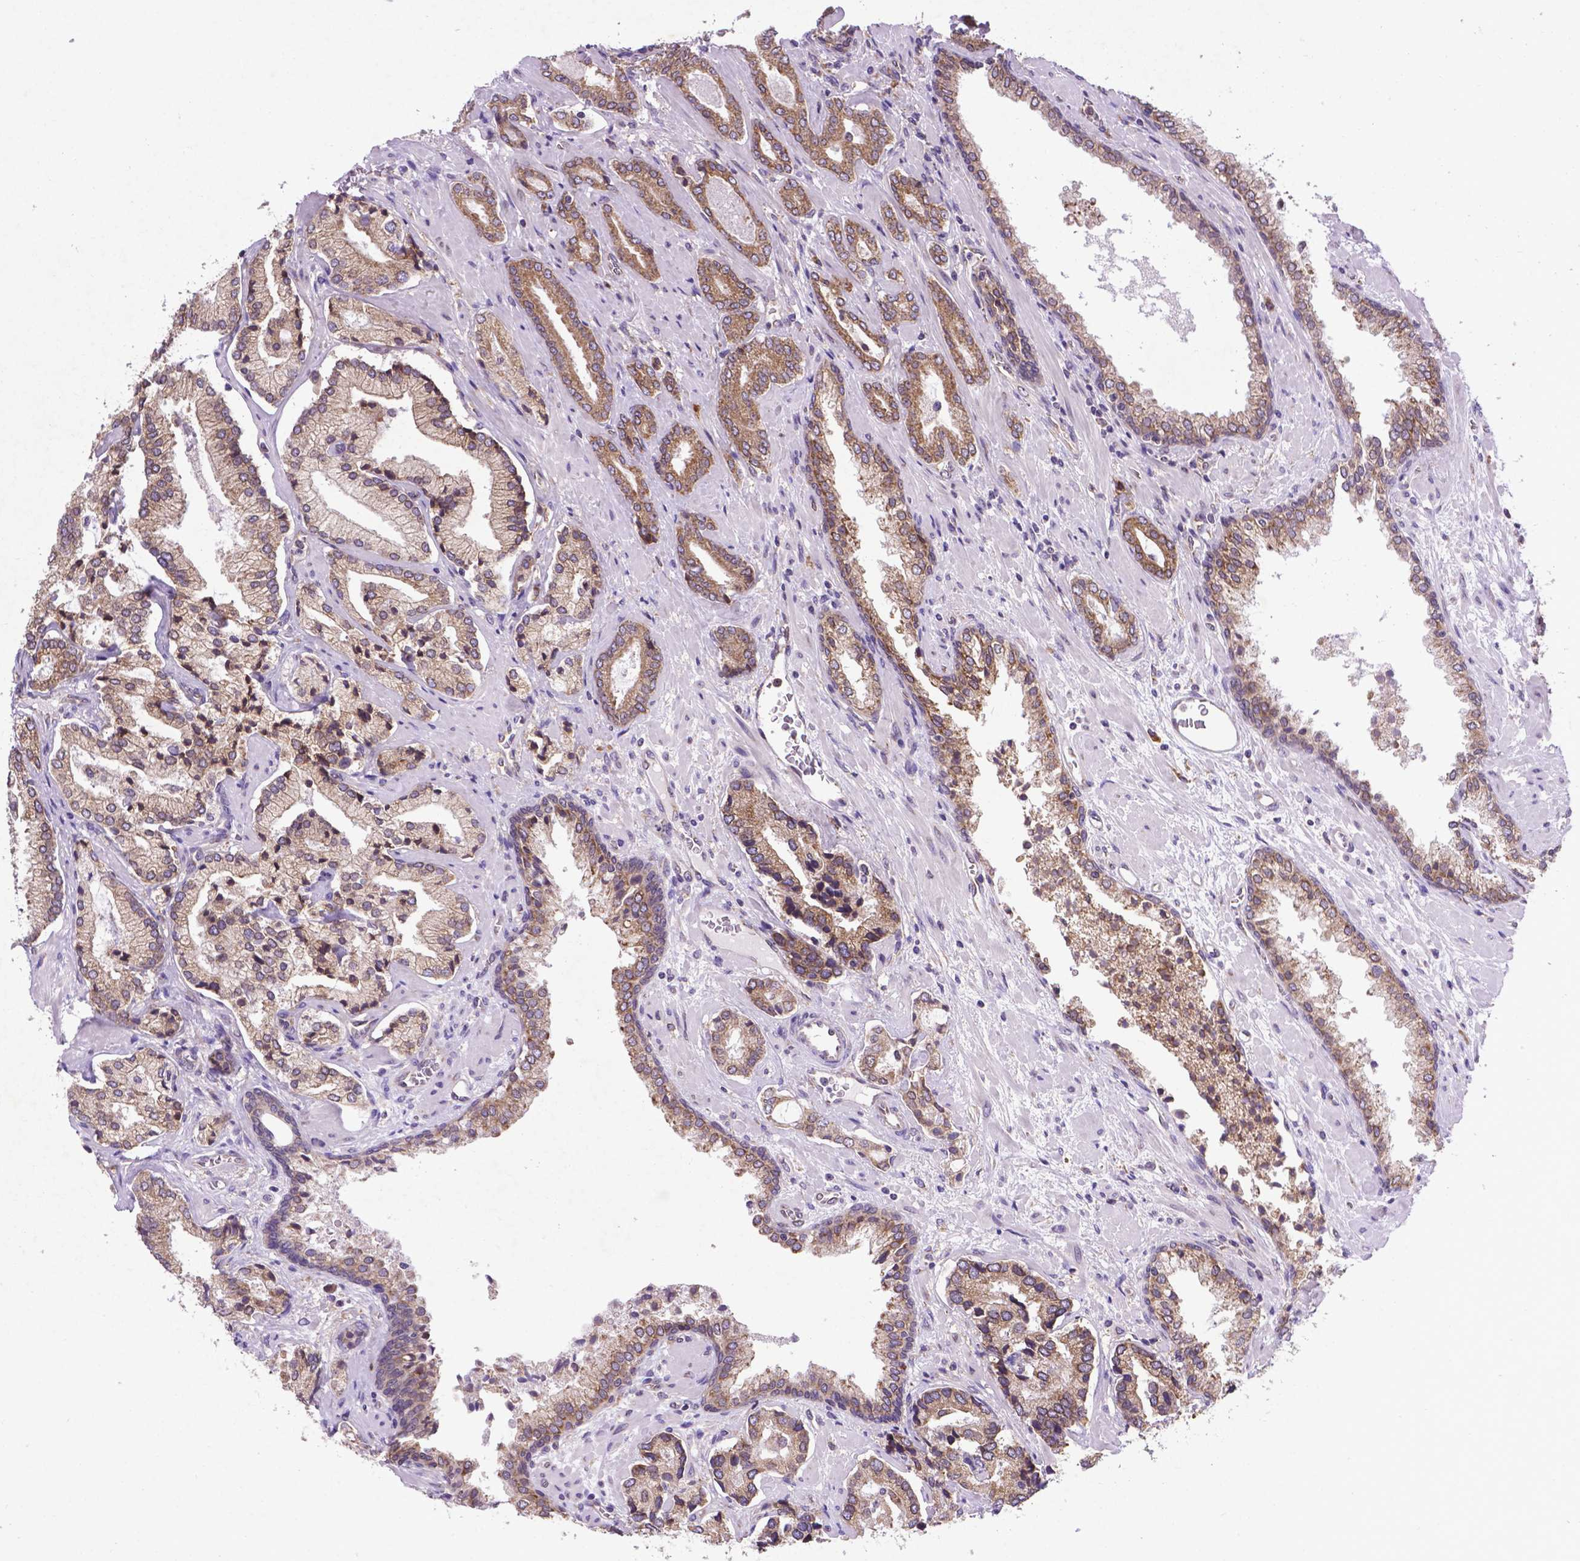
{"staining": {"intensity": "moderate", "quantity": "25%-75%", "location": "cytoplasmic/membranous"}, "tissue": "prostate cancer", "cell_type": "Tumor cells", "image_type": "cancer", "snomed": [{"axis": "morphology", "description": "Adenocarcinoma, Low grade"}, {"axis": "topography", "description": "Prostate"}], "caption": "Brown immunohistochemical staining in low-grade adenocarcinoma (prostate) shows moderate cytoplasmic/membranous staining in approximately 25%-75% of tumor cells.", "gene": "WDR83OS", "patient": {"sex": "male", "age": 61}}